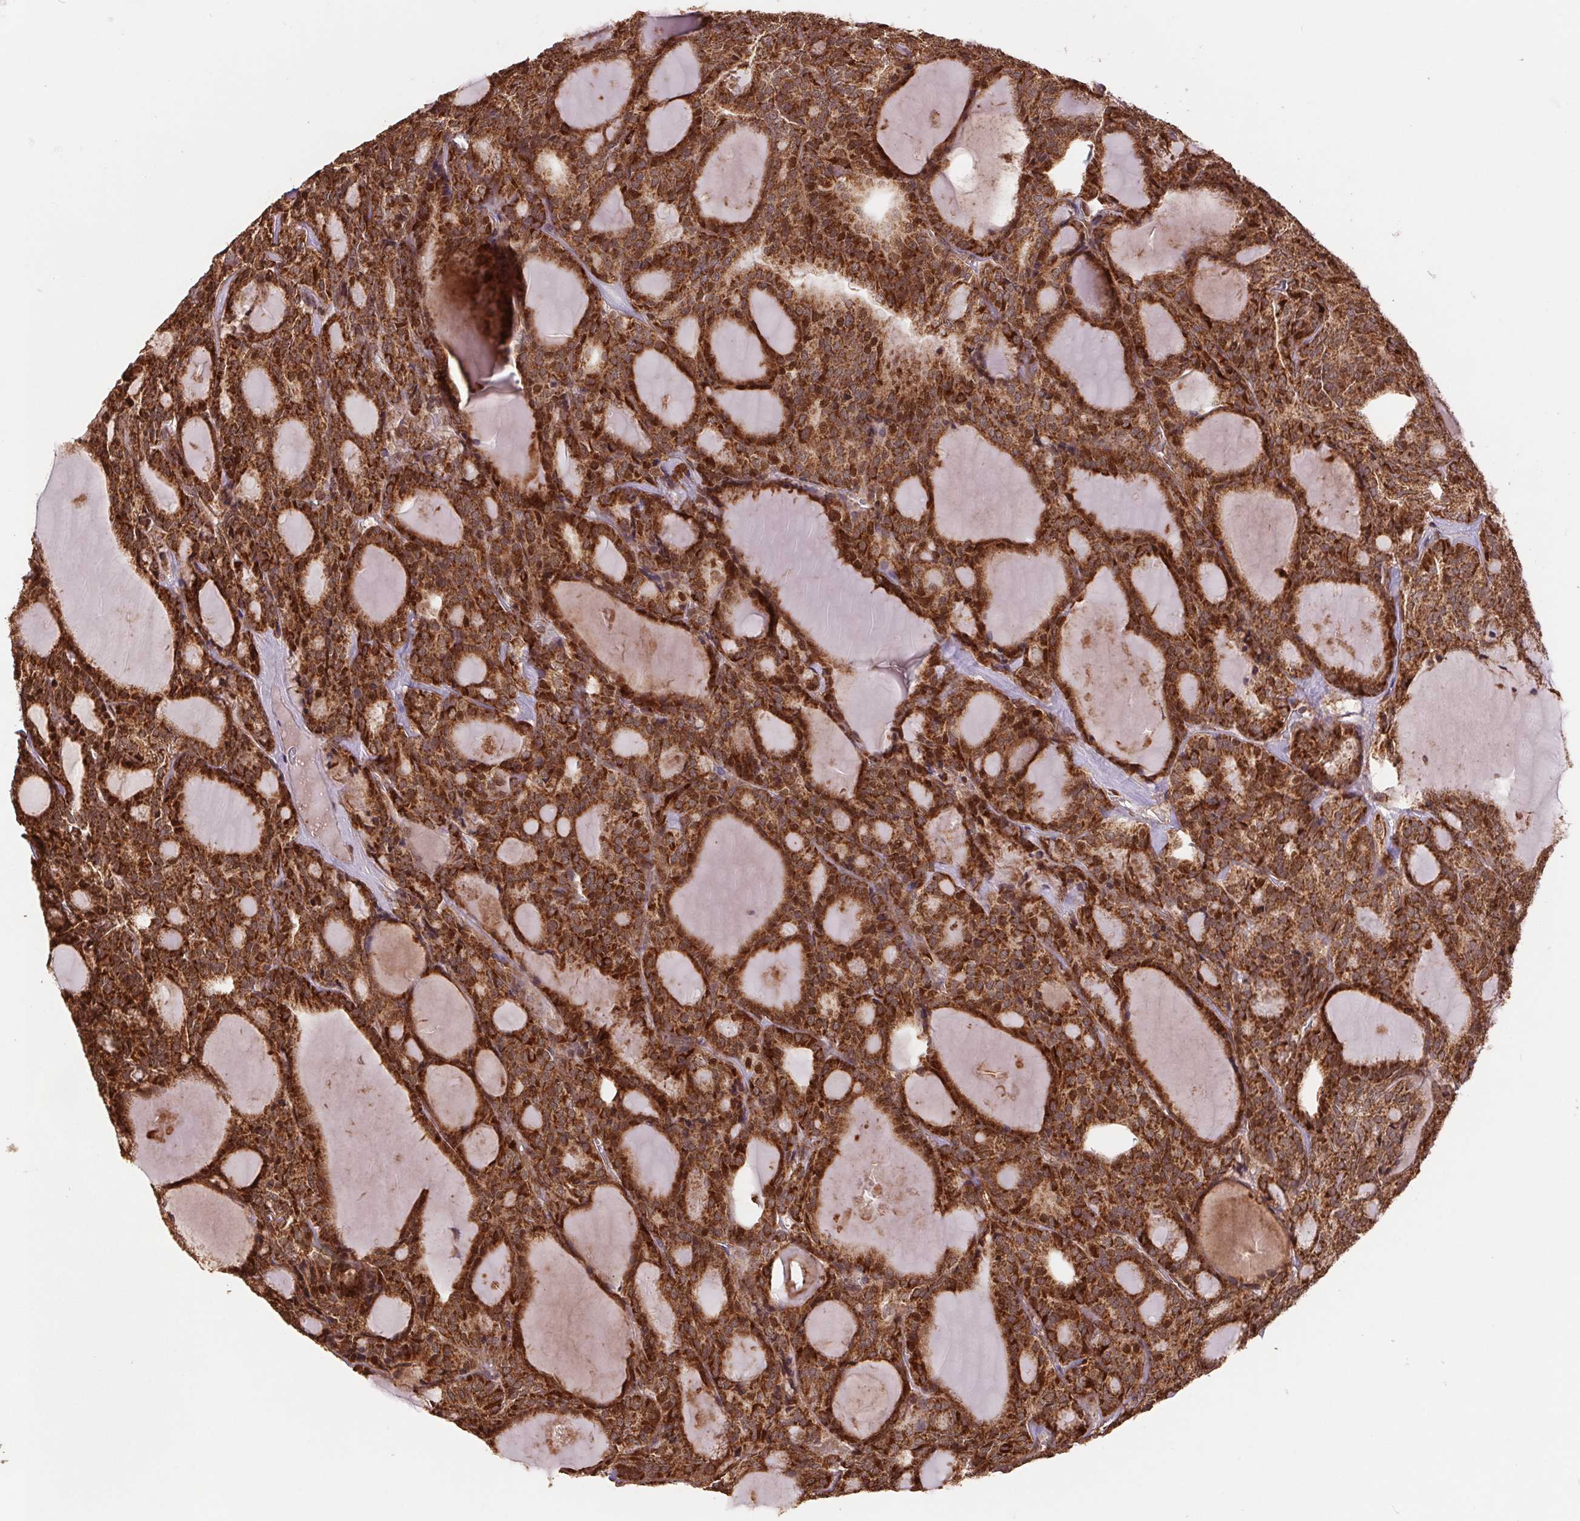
{"staining": {"intensity": "strong", "quantity": ">75%", "location": "cytoplasmic/membranous"}, "tissue": "thyroid cancer", "cell_type": "Tumor cells", "image_type": "cancer", "snomed": [{"axis": "morphology", "description": "Follicular adenoma carcinoma, NOS"}, {"axis": "topography", "description": "Thyroid gland"}], "caption": "Immunohistochemistry (DAB) staining of thyroid cancer (follicular adenoma carcinoma) shows strong cytoplasmic/membranous protein expression in approximately >75% of tumor cells.", "gene": "PDHA1", "patient": {"sex": "male", "age": 74}}